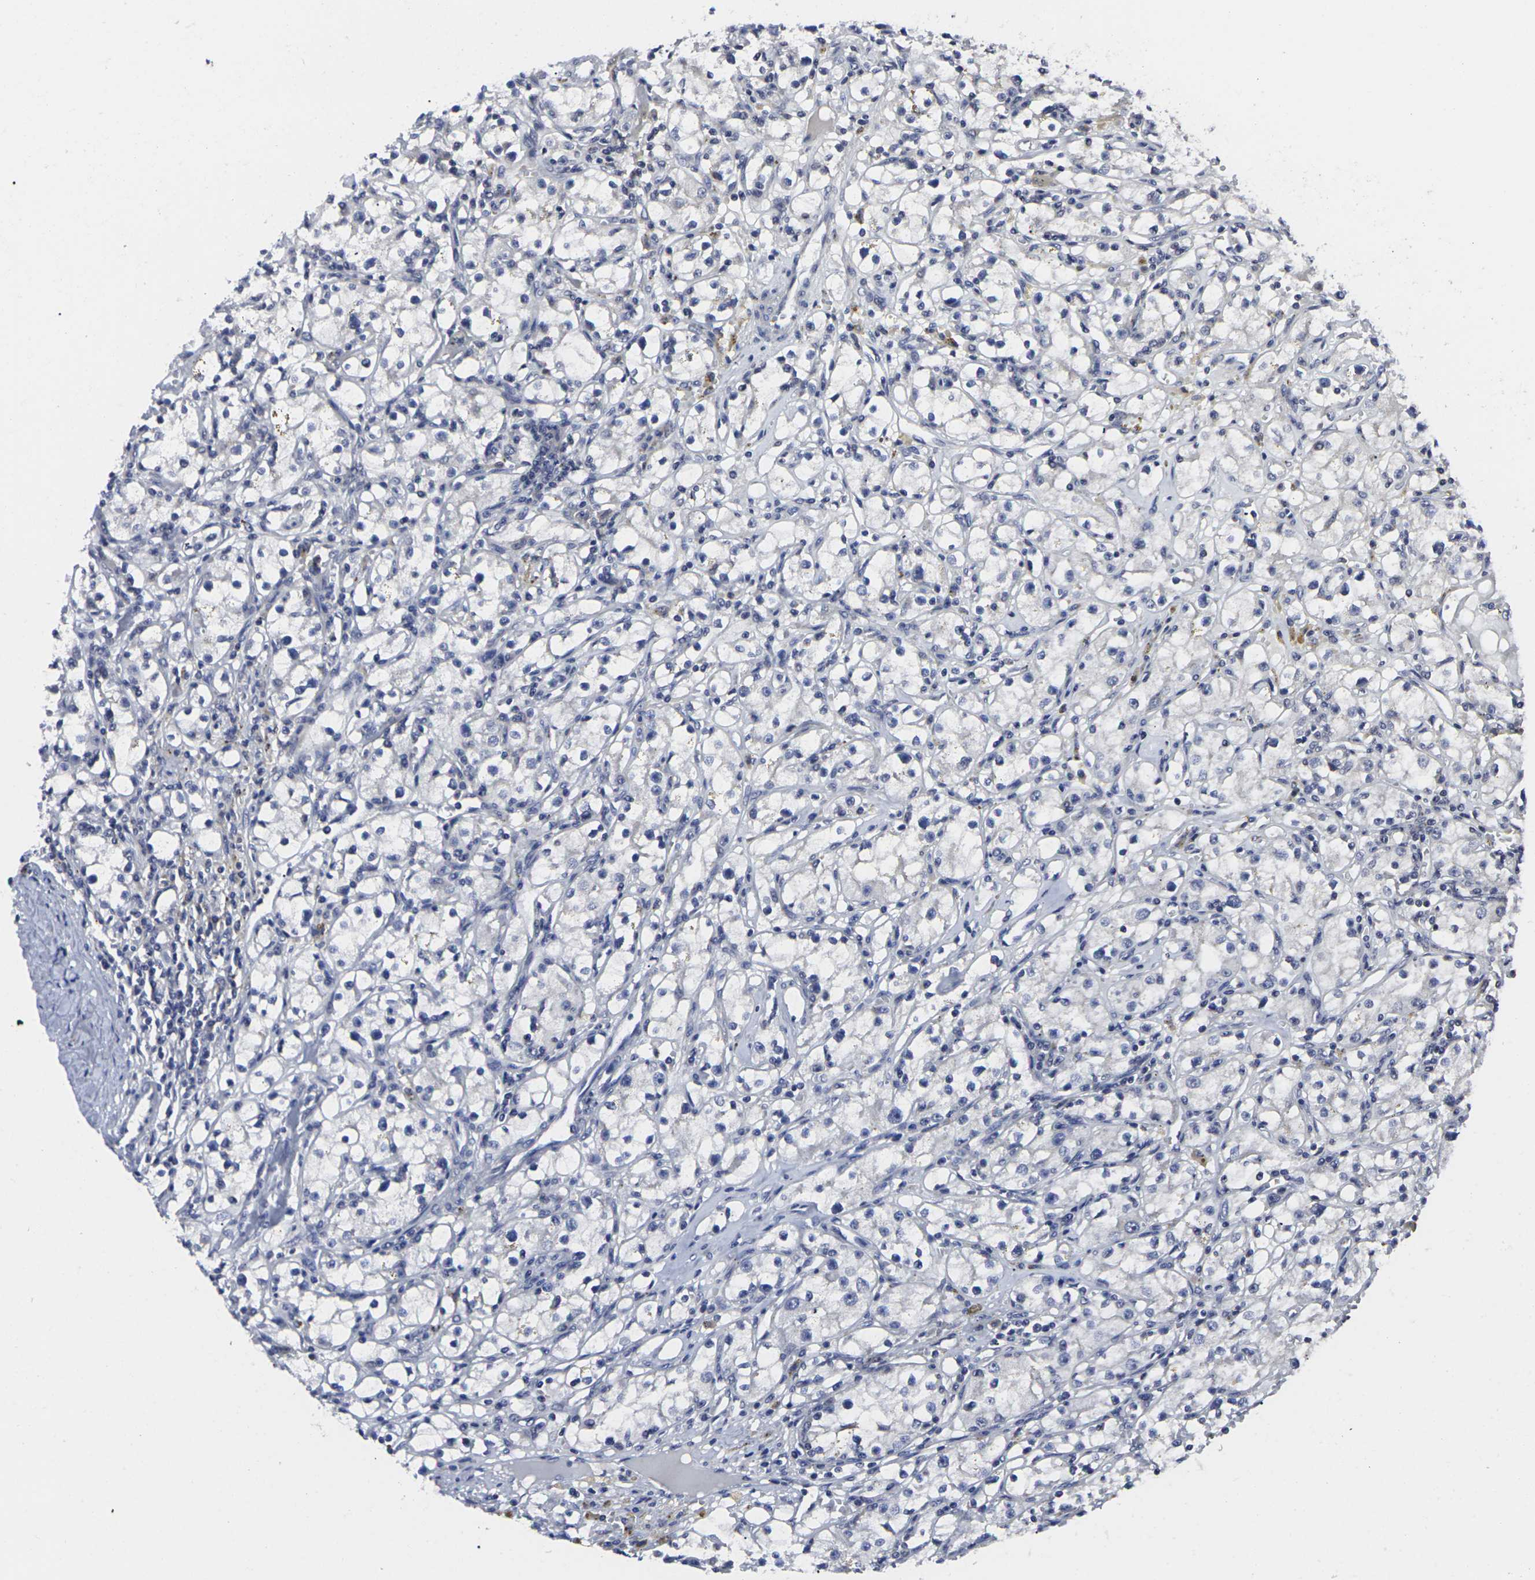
{"staining": {"intensity": "negative", "quantity": "none", "location": "none"}, "tissue": "renal cancer", "cell_type": "Tumor cells", "image_type": "cancer", "snomed": [{"axis": "morphology", "description": "Adenocarcinoma, NOS"}, {"axis": "topography", "description": "Kidney"}], "caption": "Protein analysis of adenocarcinoma (renal) exhibits no significant staining in tumor cells.", "gene": "MSANTD4", "patient": {"sex": "male", "age": 56}}